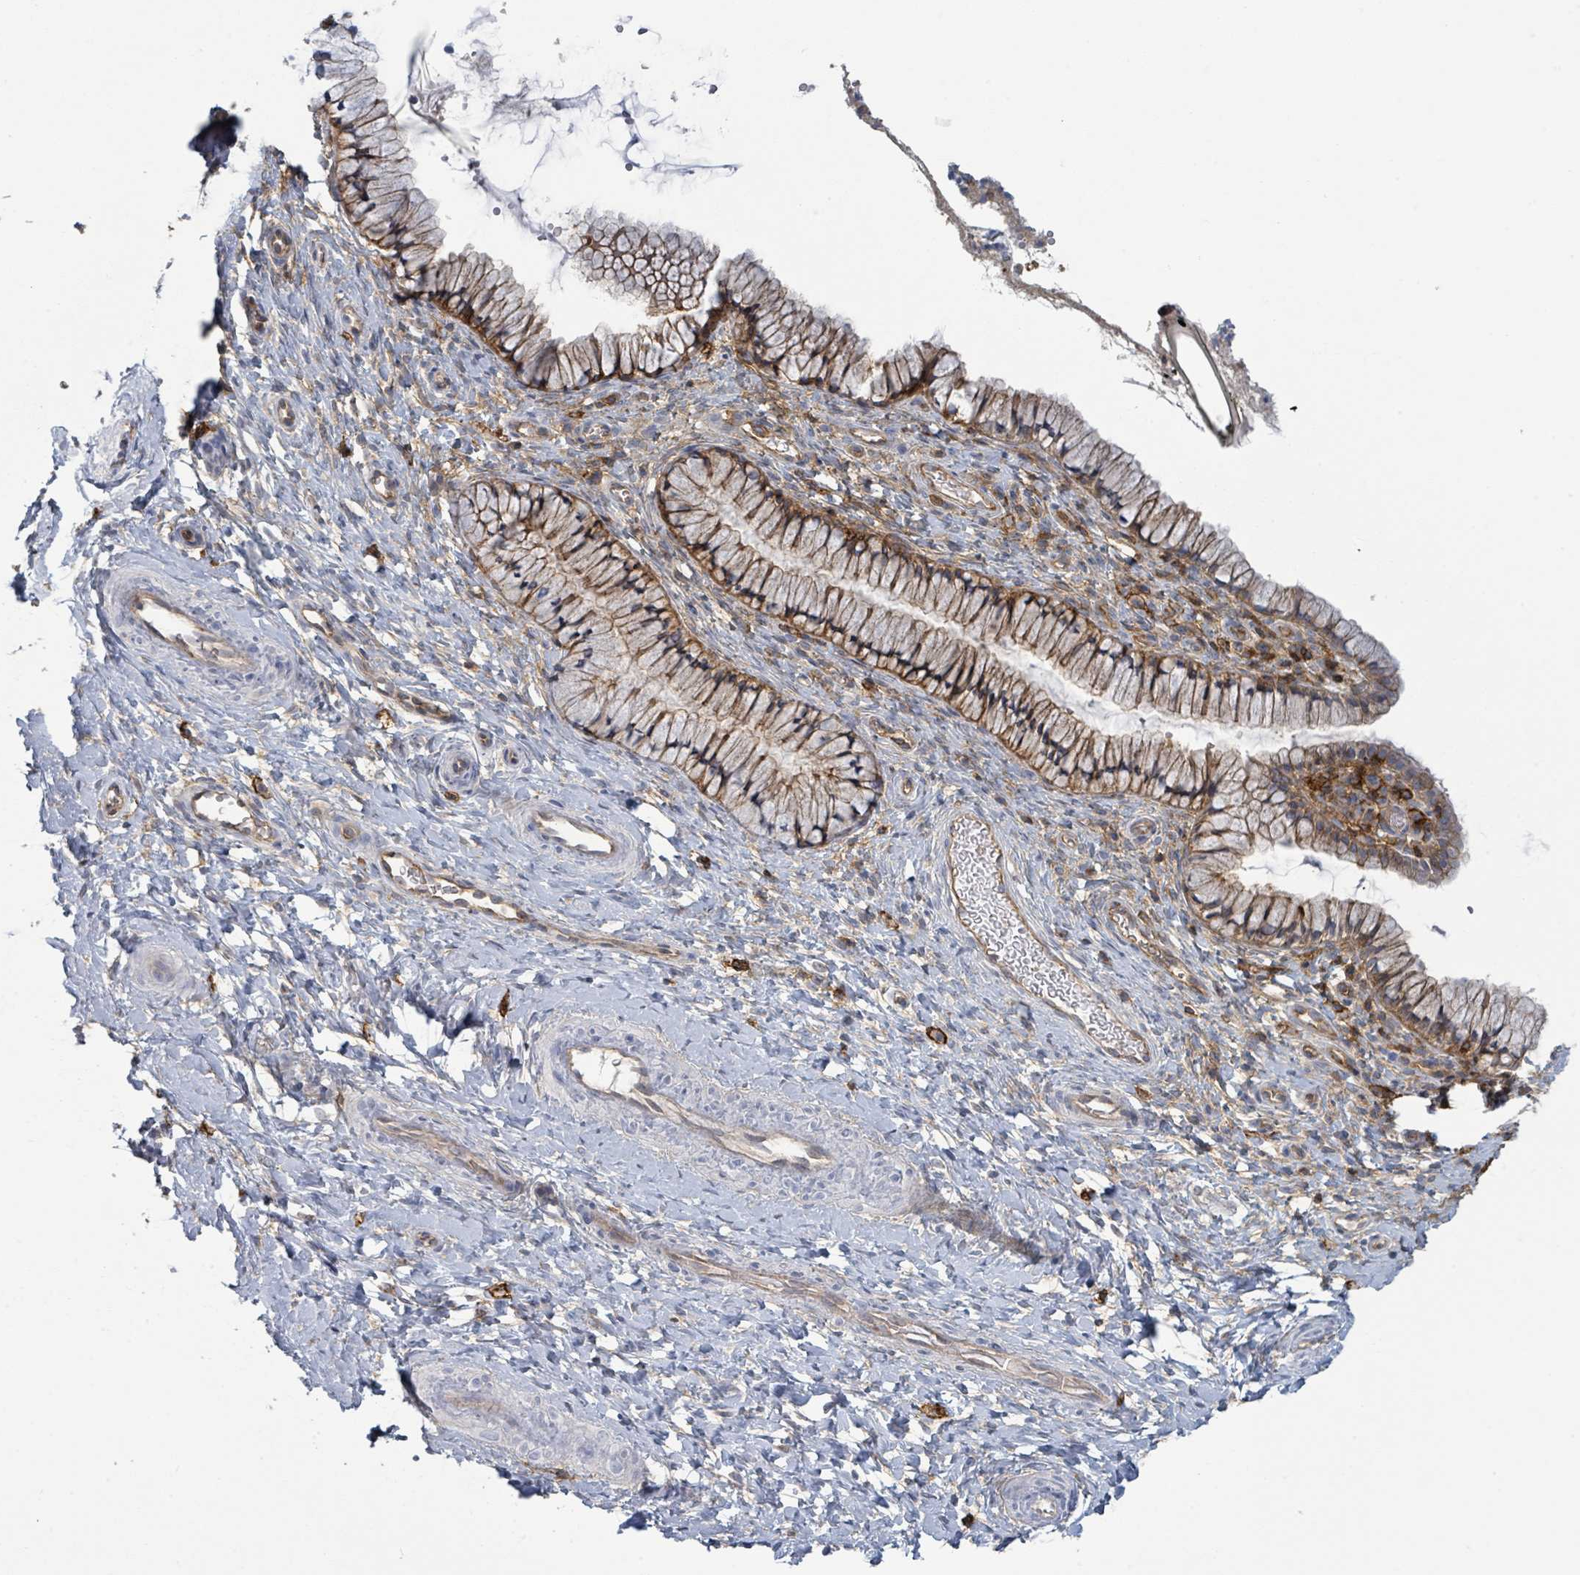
{"staining": {"intensity": "moderate", "quantity": "25%-75%", "location": "cytoplasmic/membranous"}, "tissue": "cervix", "cell_type": "Glandular cells", "image_type": "normal", "snomed": [{"axis": "morphology", "description": "Normal tissue, NOS"}, {"axis": "topography", "description": "Cervix"}], "caption": "A photomicrograph of cervix stained for a protein displays moderate cytoplasmic/membranous brown staining in glandular cells.", "gene": "TNFRSF14", "patient": {"sex": "female", "age": 36}}